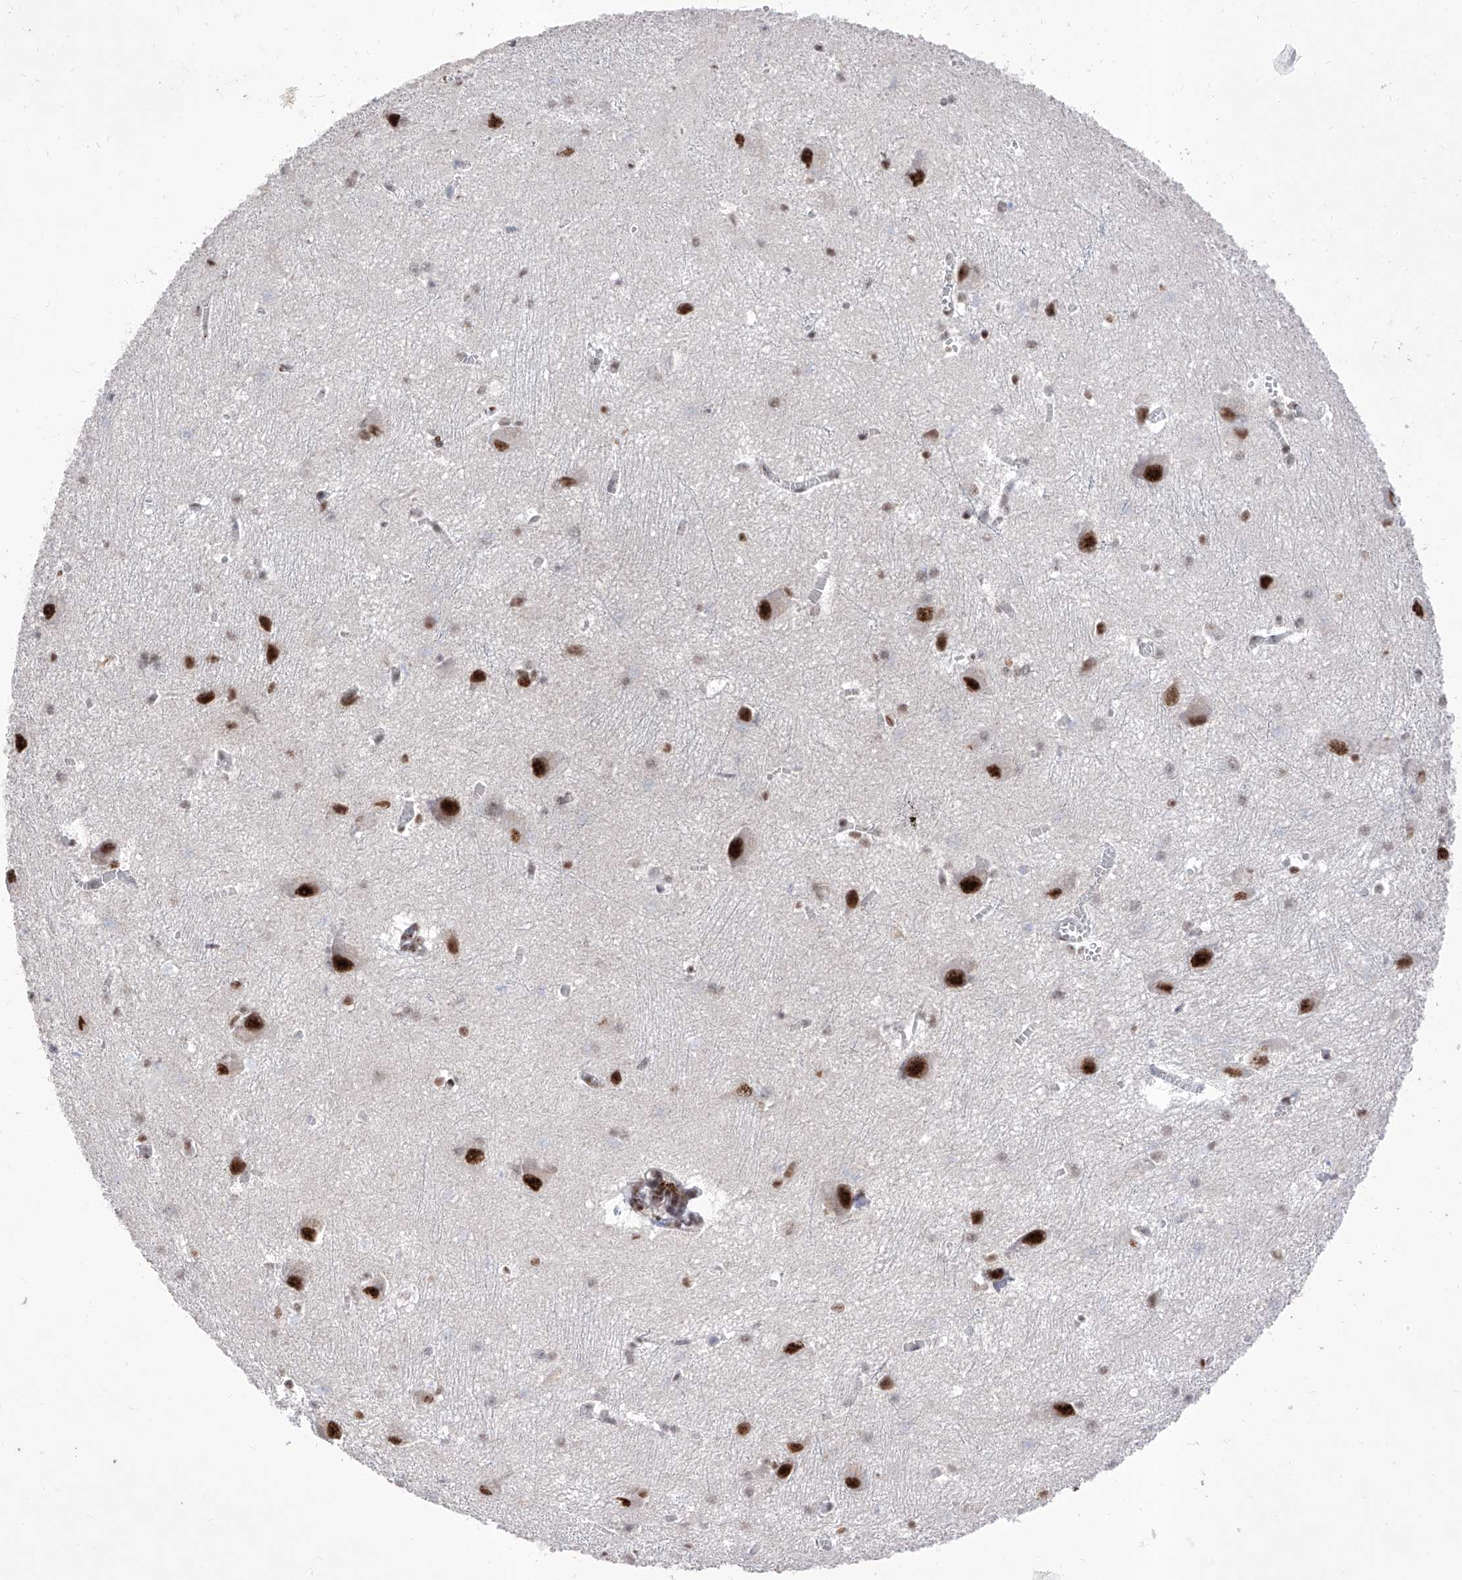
{"staining": {"intensity": "strong", "quantity": "<25%", "location": "nuclear"}, "tissue": "caudate", "cell_type": "Glial cells", "image_type": "normal", "snomed": [{"axis": "morphology", "description": "Normal tissue, NOS"}, {"axis": "topography", "description": "Lateral ventricle wall"}], "caption": "The photomicrograph reveals staining of benign caudate, revealing strong nuclear protein expression (brown color) within glial cells.", "gene": "ATN1", "patient": {"sex": "male", "age": 37}}